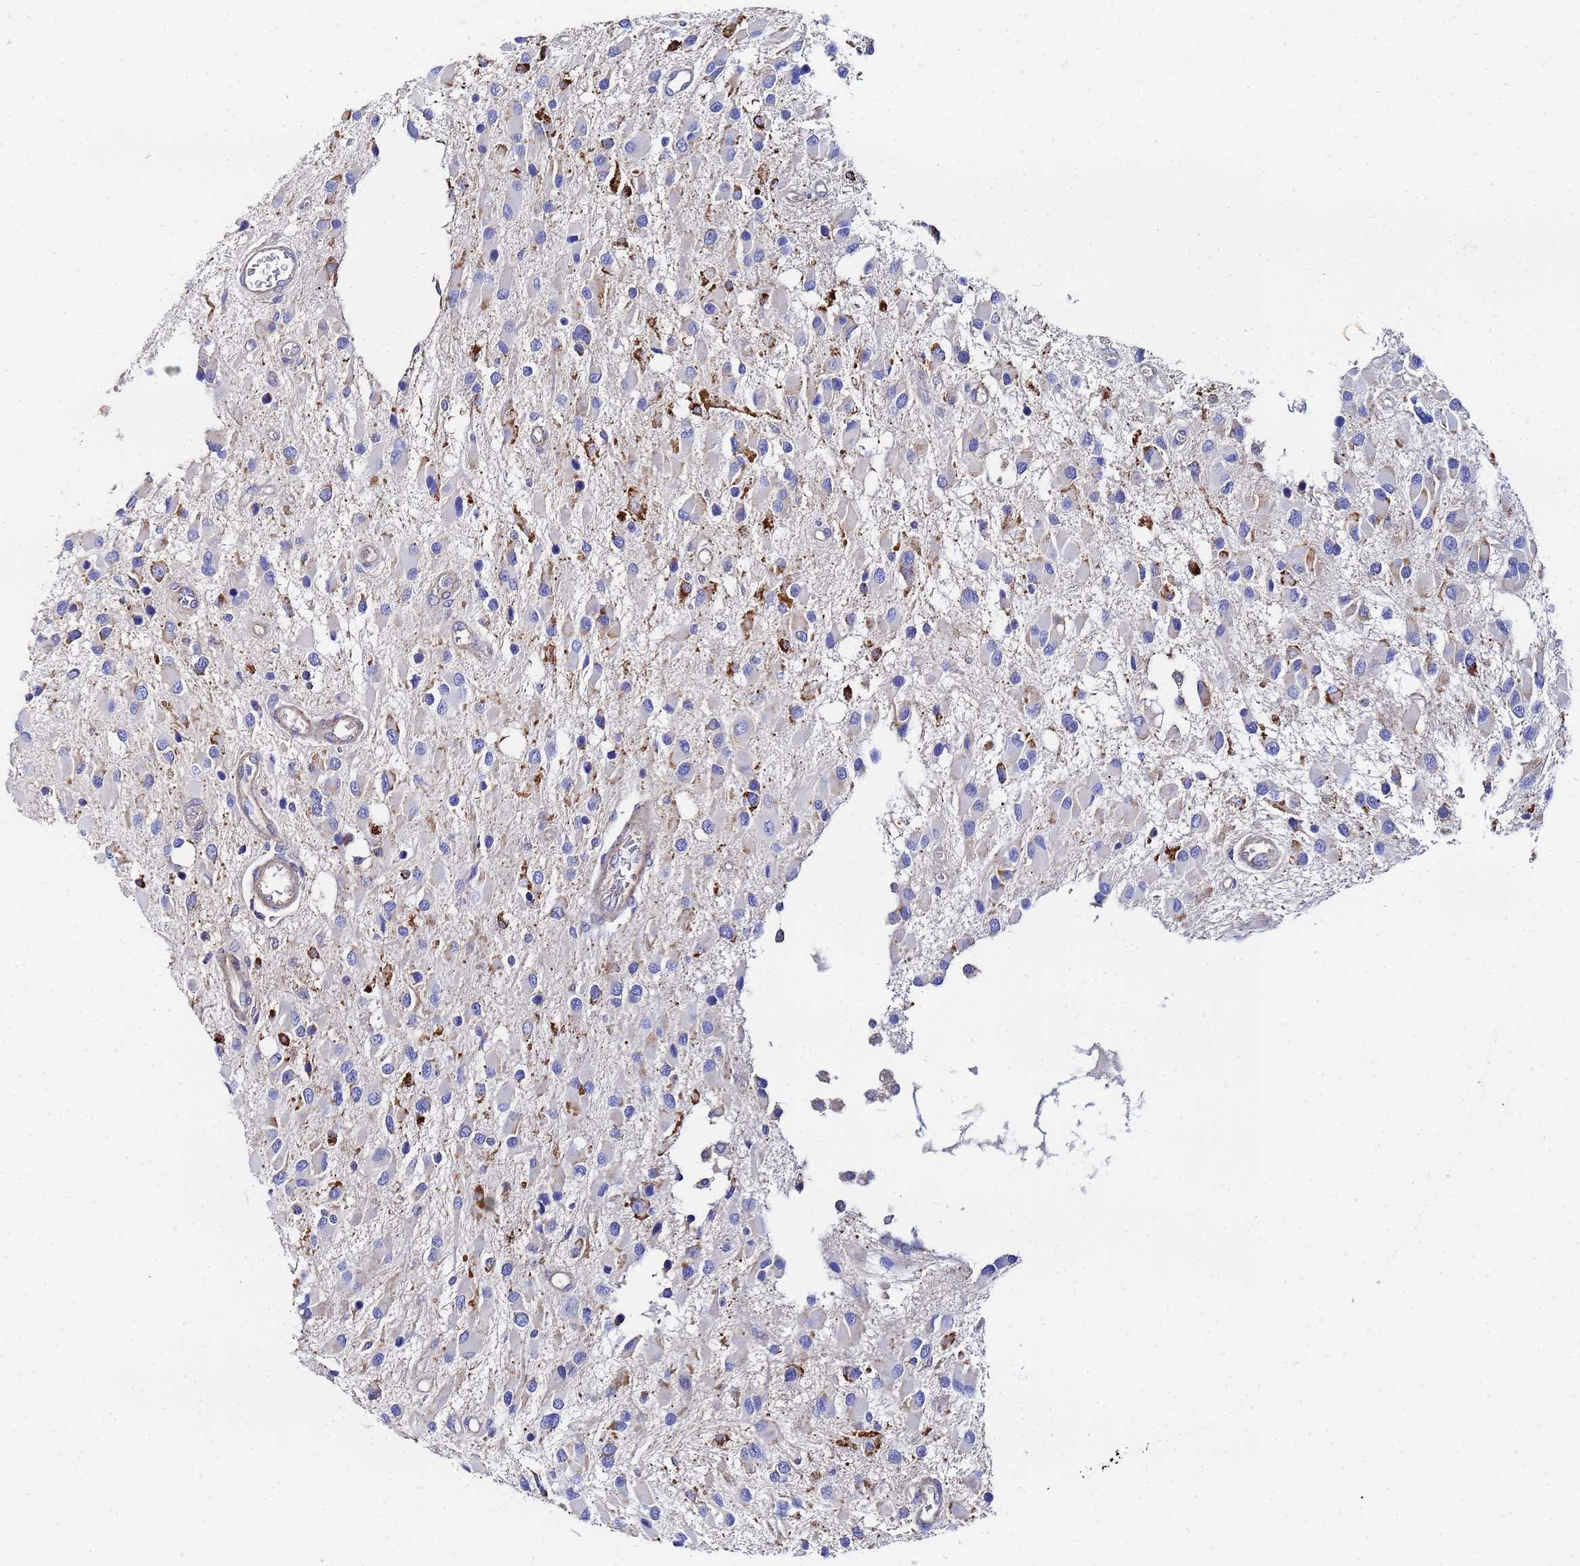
{"staining": {"intensity": "moderate", "quantity": "<25%", "location": "cytoplasmic/membranous"}, "tissue": "glioma", "cell_type": "Tumor cells", "image_type": "cancer", "snomed": [{"axis": "morphology", "description": "Glioma, malignant, High grade"}, {"axis": "topography", "description": "Brain"}], "caption": "The immunohistochemical stain shows moderate cytoplasmic/membranous staining in tumor cells of high-grade glioma (malignant) tissue.", "gene": "FAHD2A", "patient": {"sex": "male", "age": 53}}